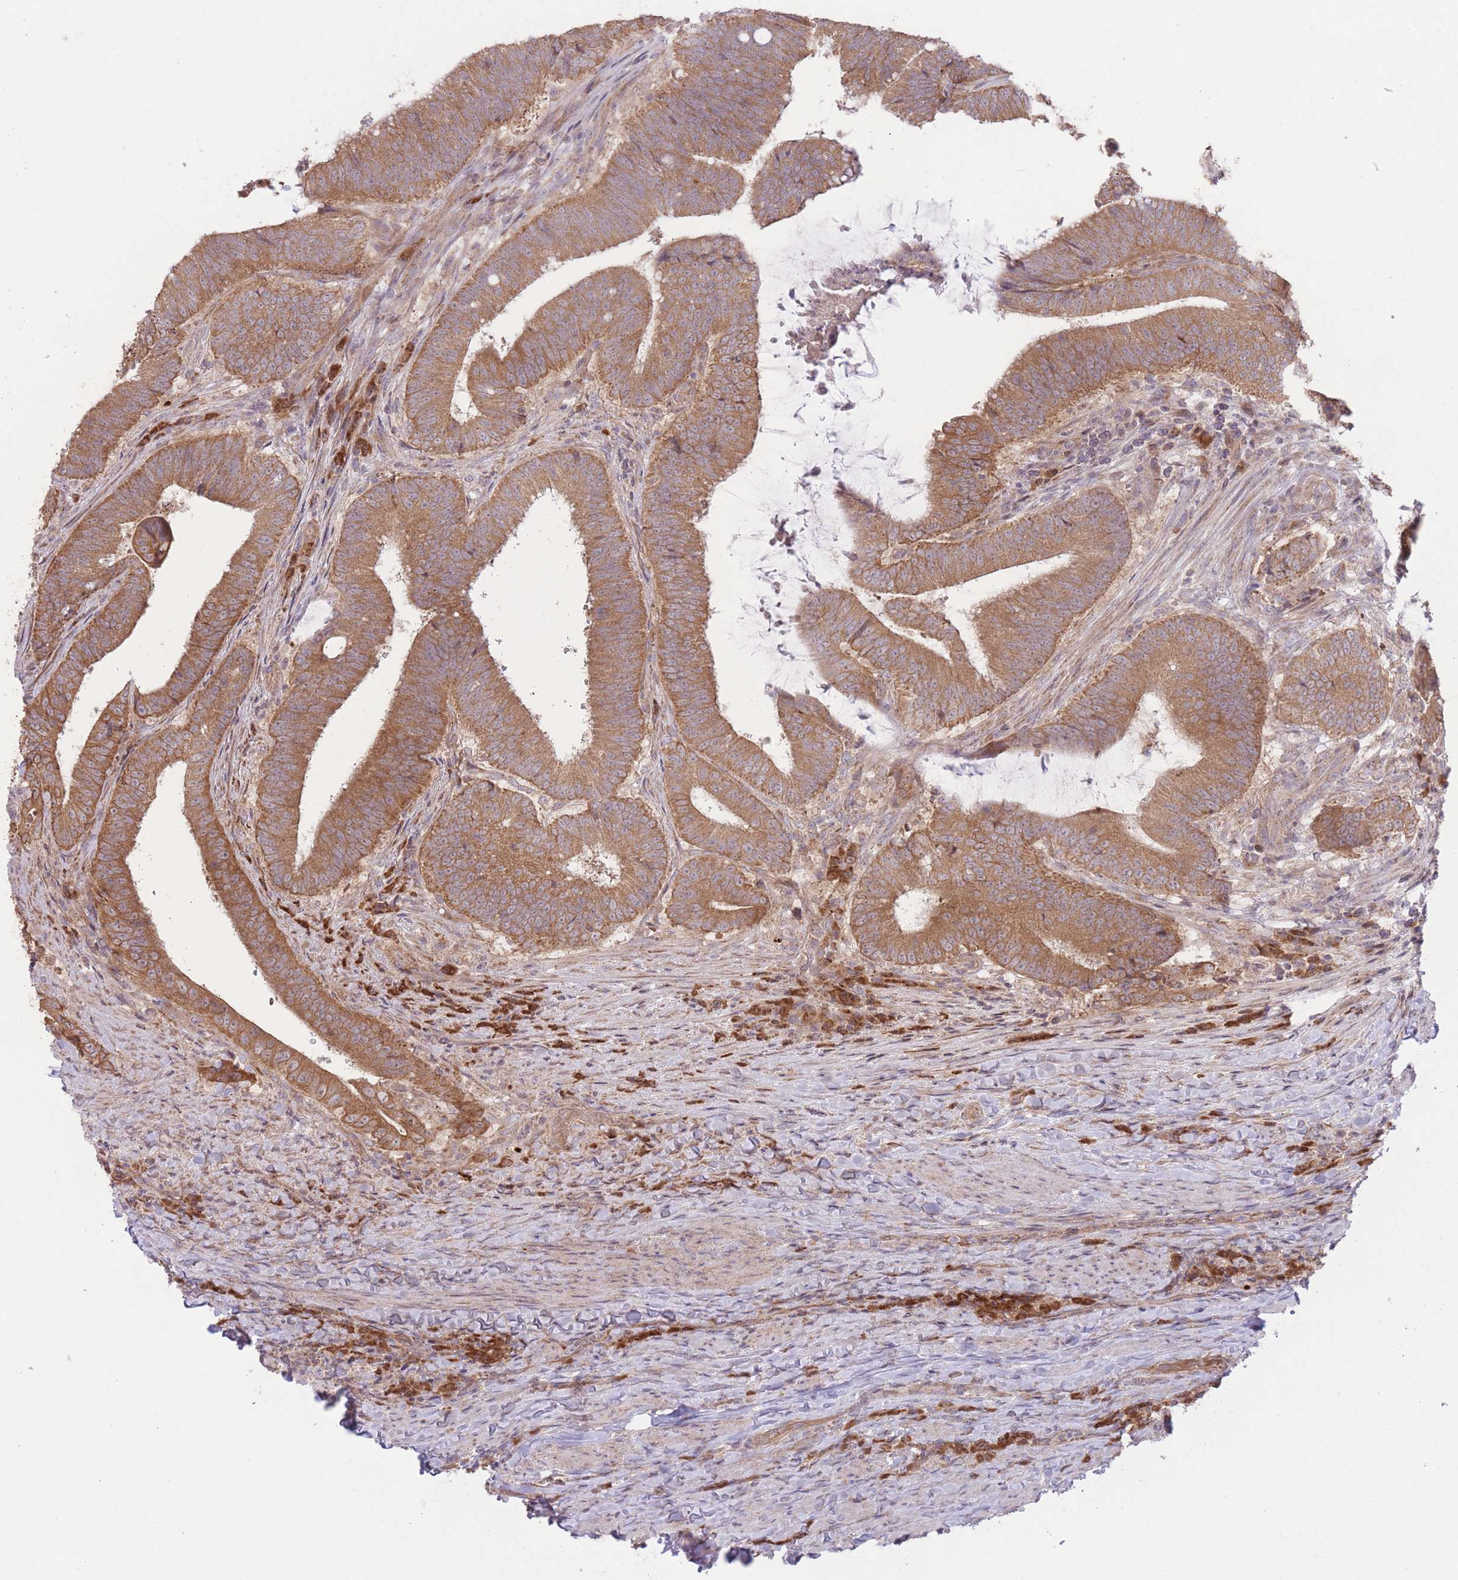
{"staining": {"intensity": "moderate", "quantity": ">75%", "location": "cytoplasmic/membranous"}, "tissue": "colorectal cancer", "cell_type": "Tumor cells", "image_type": "cancer", "snomed": [{"axis": "morphology", "description": "Adenocarcinoma, NOS"}, {"axis": "topography", "description": "Colon"}], "caption": "Immunohistochemistry (DAB (3,3'-diaminobenzidine)) staining of colorectal adenocarcinoma reveals moderate cytoplasmic/membranous protein positivity in approximately >75% of tumor cells.", "gene": "BOLA2B", "patient": {"sex": "female", "age": 43}}